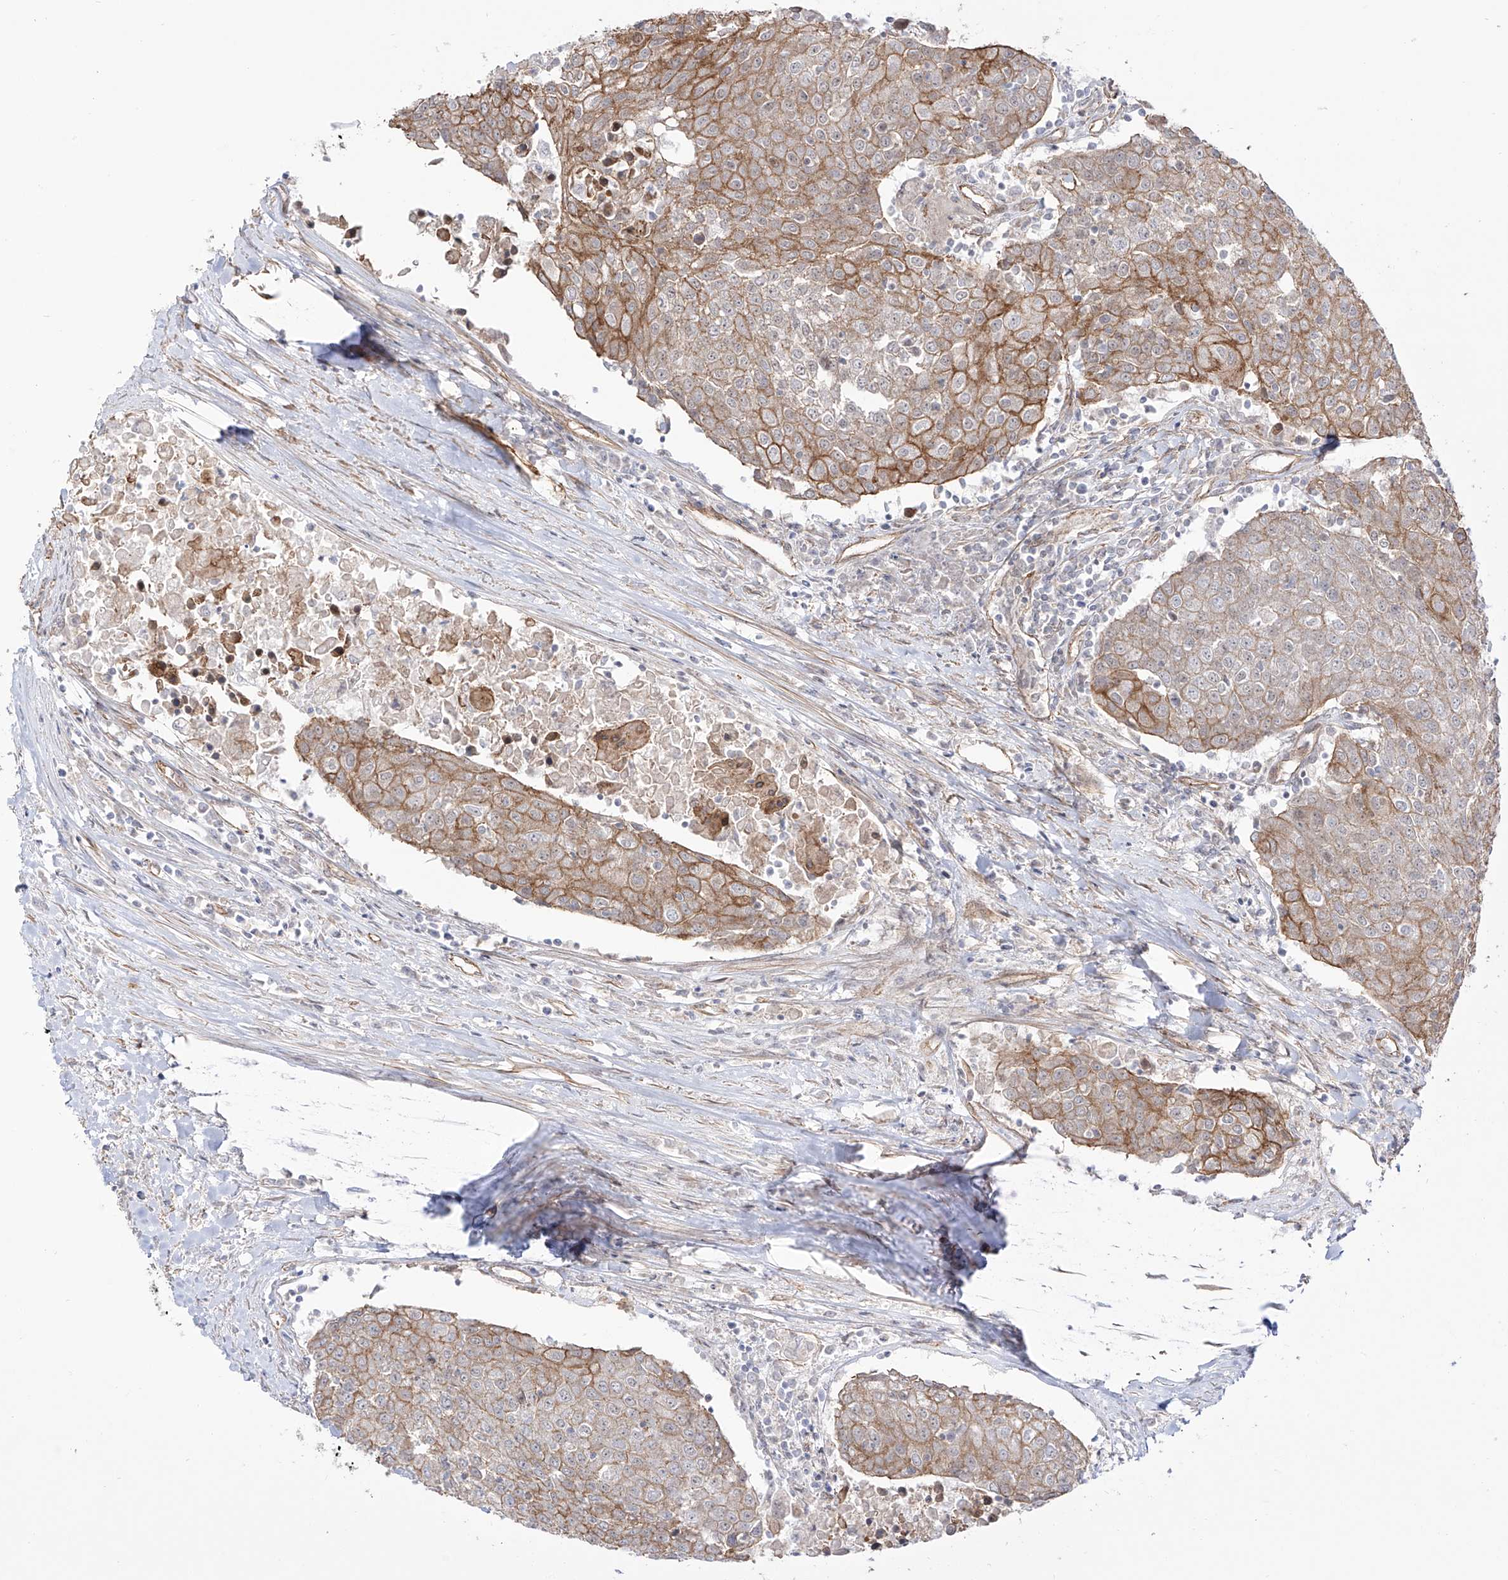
{"staining": {"intensity": "moderate", "quantity": "25%-75%", "location": "cytoplasmic/membranous"}, "tissue": "urothelial cancer", "cell_type": "Tumor cells", "image_type": "cancer", "snomed": [{"axis": "morphology", "description": "Urothelial carcinoma, High grade"}, {"axis": "topography", "description": "Urinary bladder"}], "caption": "DAB immunohistochemical staining of urothelial cancer shows moderate cytoplasmic/membranous protein staining in about 25%-75% of tumor cells.", "gene": "ZNF180", "patient": {"sex": "female", "age": 85}}